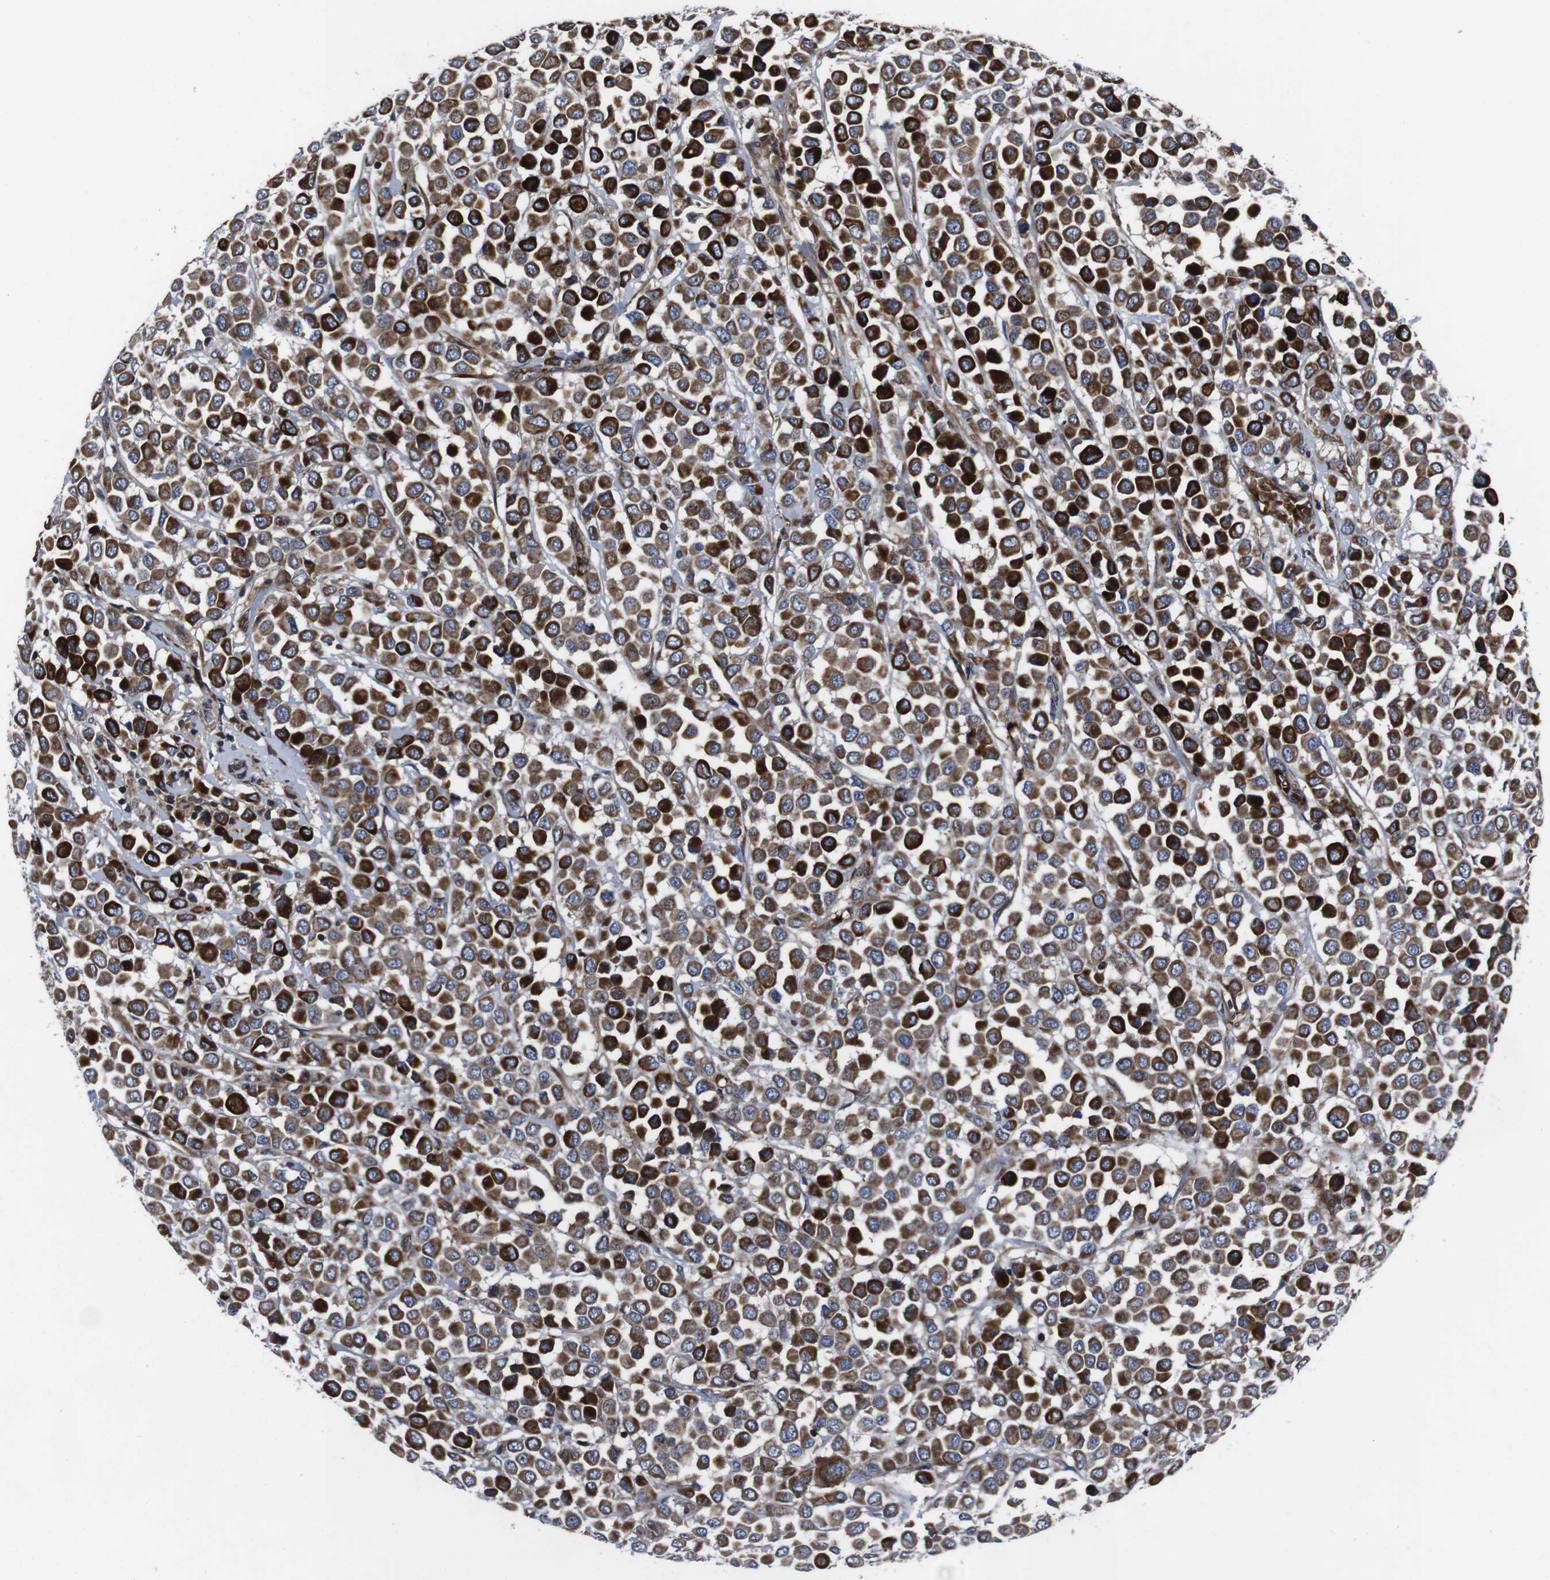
{"staining": {"intensity": "strong", "quantity": ">75%", "location": "cytoplasmic/membranous"}, "tissue": "breast cancer", "cell_type": "Tumor cells", "image_type": "cancer", "snomed": [{"axis": "morphology", "description": "Duct carcinoma"}, {"axis": "topography", "description": "Breast"}], "caption": "The immunohistochemical stain shows strong cytoplasmic/membranous positivity in tumor cells of breast cancer (intraductal carcinoma) tissue.", "gene": "SMYD3", "patient": {"sex": "female", "age": 61}}